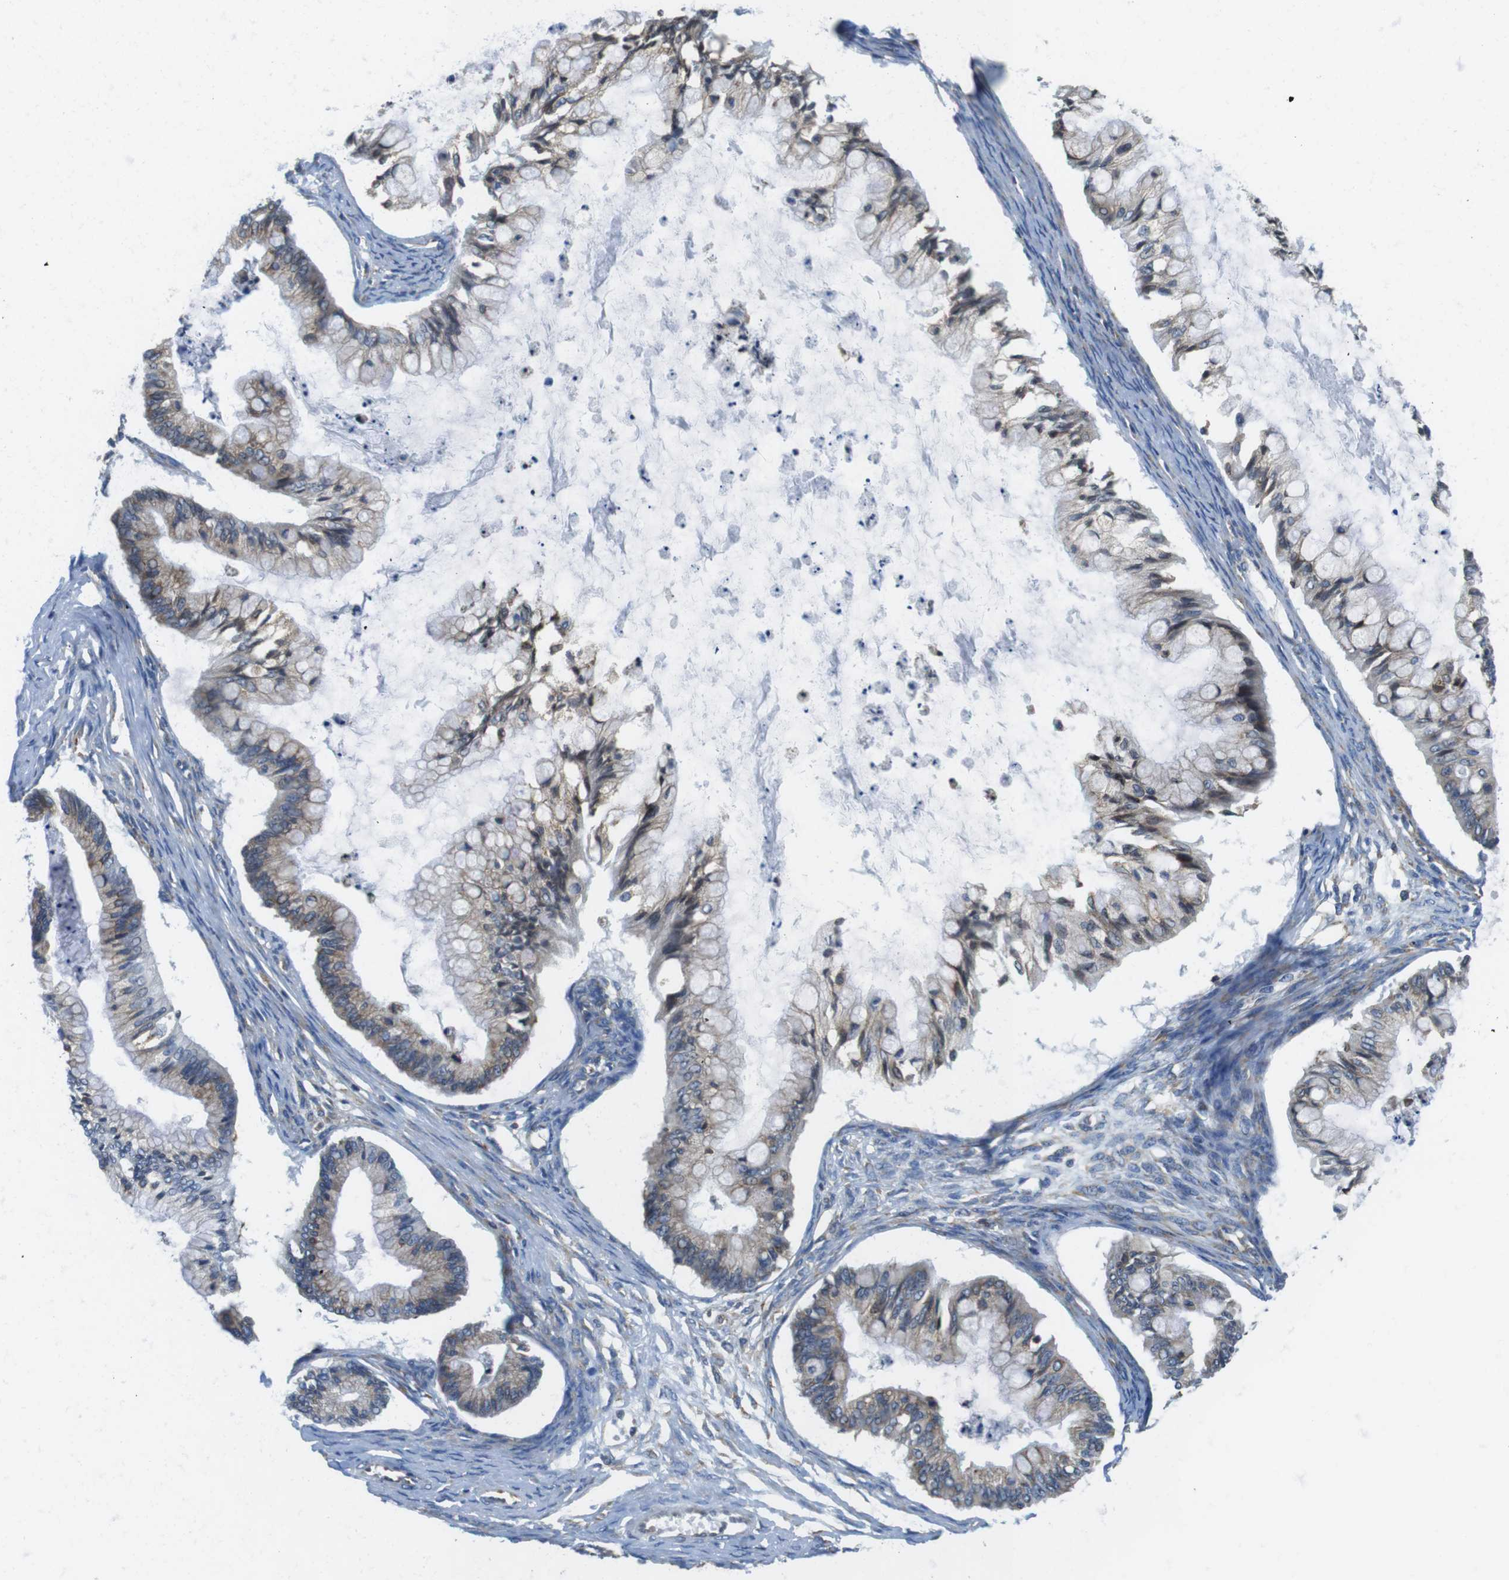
{"staining": {"intensity": "weak", "quantity": ">75%", "location": "cytoplasmic/membranous"}, "tissue": "ovarian cancer", "cell_type": "Tumor cells", "image_type": "cancer", "snomed": [{"axis": "morphology", "description": "Cystadenocarcinoma, mucinous, NOS"}, {"axis": "topography", "description": "Ovary"}], "caption": "Immunohistochemistry (DAB) staining of human mucinous cystadenocarcinoma (ovarian) reveals weak cytoplasmic/membranous protein staining in approximately >75% of tumor cells.", "gene": "UGGT1", "patient": {"sex": "female", "age": 57}}